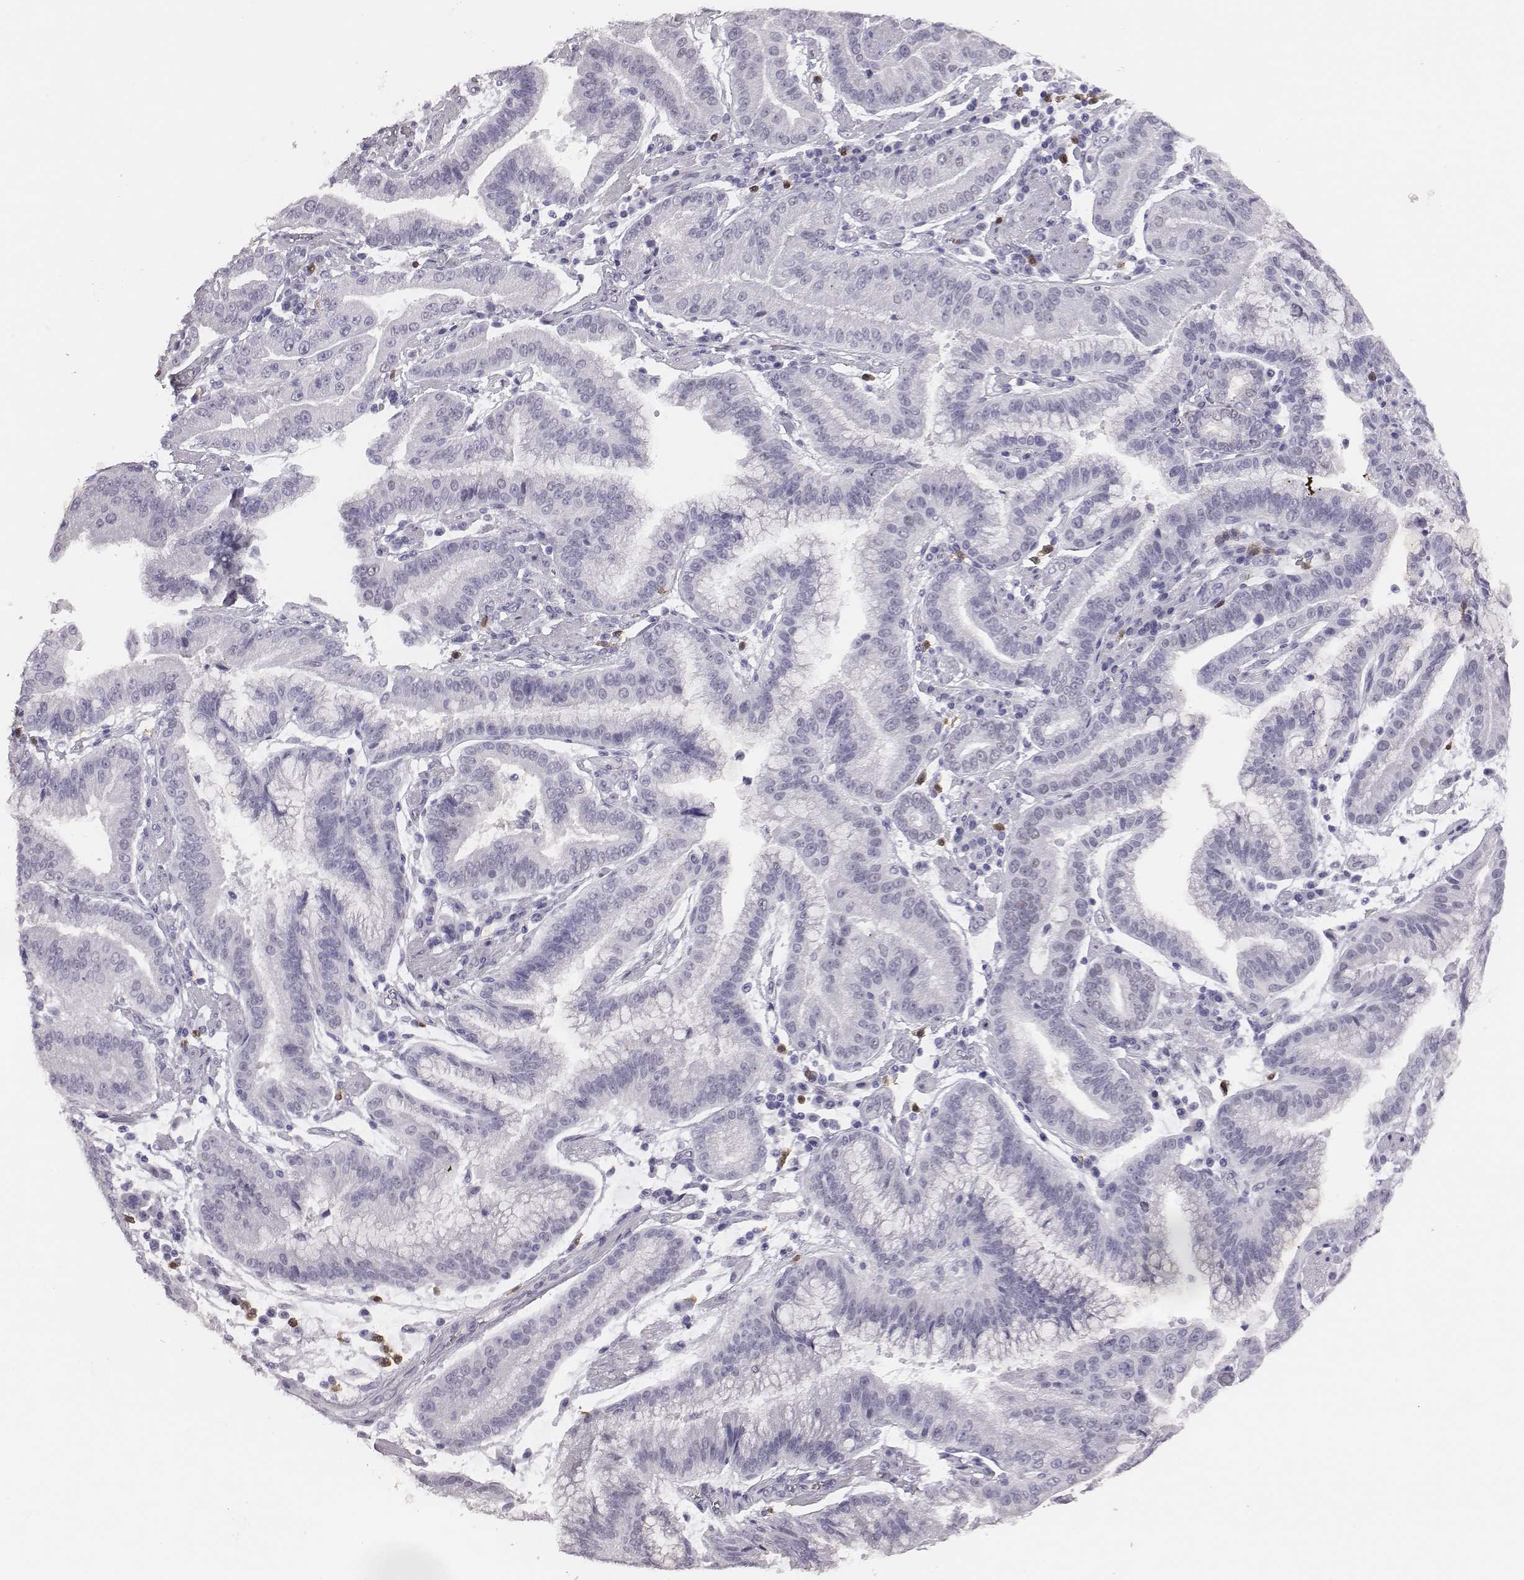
{"staining": {"intensity": "negative", "quantity": "none", "location": "none"}, "tissue": "stomach cancer", "cell_type": "Tumor cells", "image_type": "cancer", "snomed": [{"axis": "morphology", "description": "Adenocarcinoma, NOS"}, {"axis": "topography", "description": "Stomach"}], "caption": "IHC micrograph of neoplastic tissue: stomach cancer stained with DAB displays no significant protein positivity in tumor cells. (Brightfield microscopy of DAB (3,3'-diaminobenzidine) immunohistochemistry at high magnification).", "gene": "ACOD1", "patient": {"sex": "male", "age": 83}}